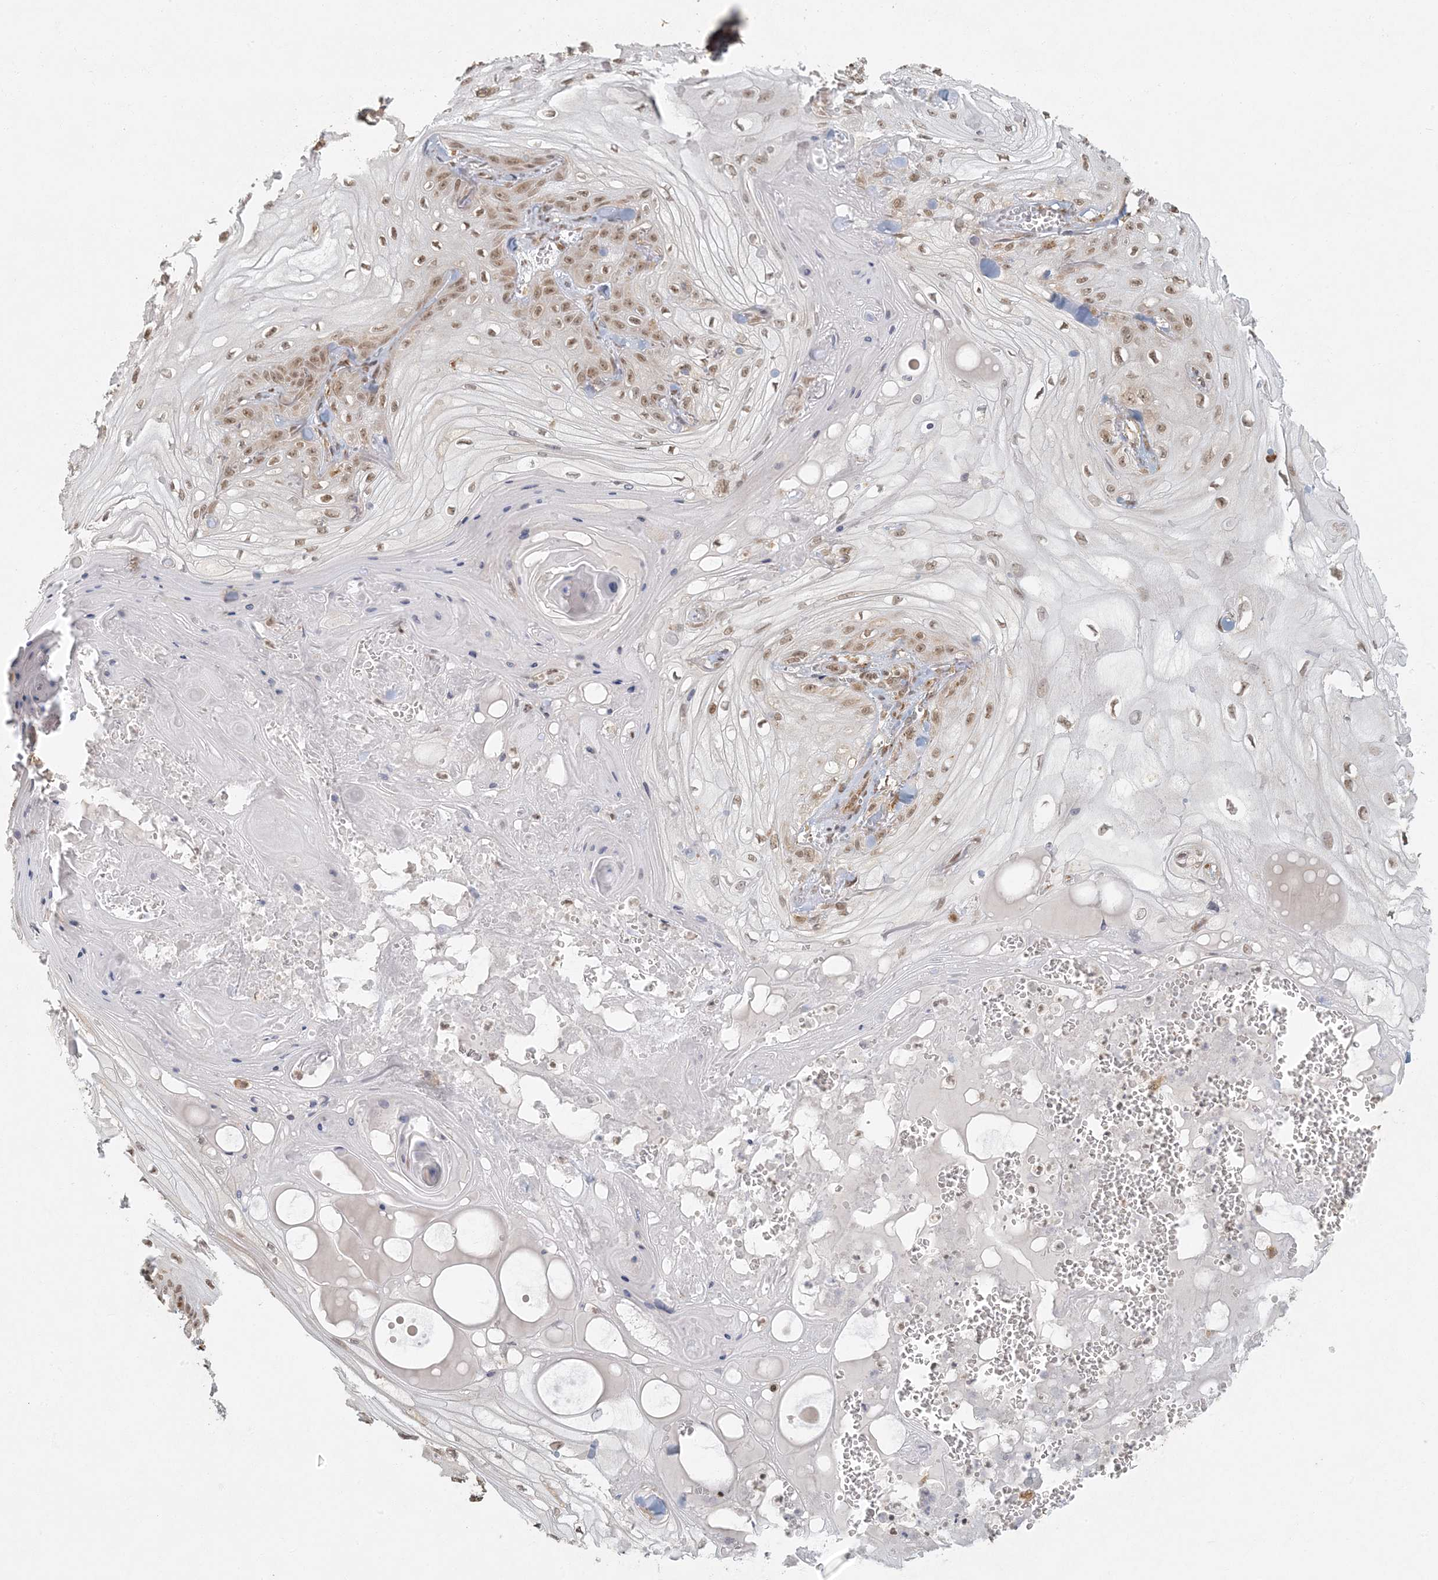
{"staining": {"intensity": "moderate", "quantity": "25%-75%", "location": "nuclear"}, "tissue": "skin cancer", "cell_type": "Tumor cells", "image_type": "cancer", "snomed": [{"axis": "morphology", "description": "Squamous cell carcinoma, NOS"}, {"axis": "topography", "description": "Skin"}], "caption": "Human skin cancer (squamous cell carcinoma) stained with a brown dye shows moderate nuclear positive positivity in about 25%-75% of tumor cells.", "gene": "AK9", "patient": {"sex": "male", "age": 74}}